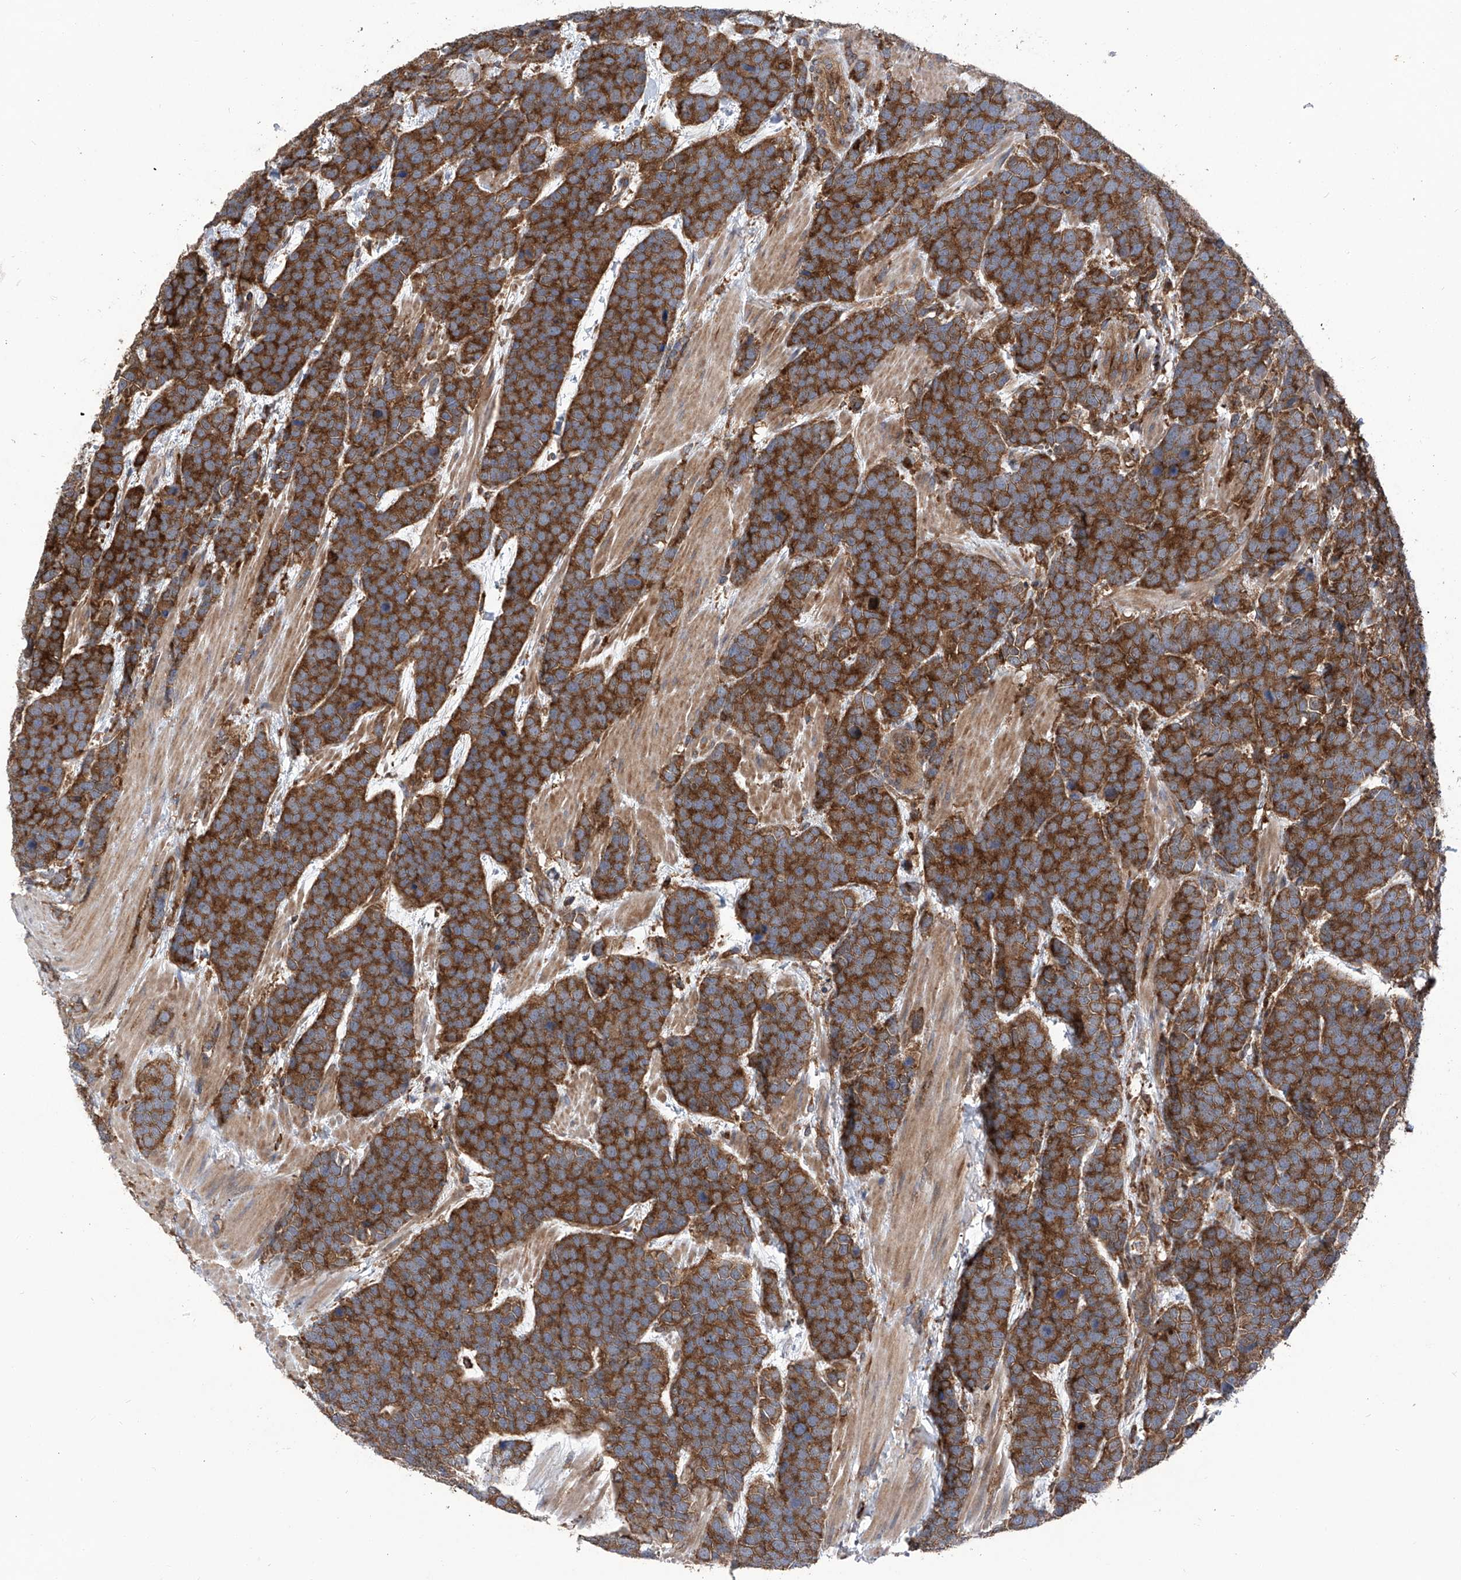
{"staining": {"intensity": "strong", "quantity": ">75%", "location": "cytoplasmic/membranous"}, "tissue": "urothelial cancer", "cell_type": "Tumor cells", "image_type": "cancer", "snomed": [{"axis": "morphology", "description": "Urothelial carcinoma, High grade"}, {"axis": "topography", "description": "Urinary bladder"}], "caption": "Immunohistochemistry (IHC) image of neoplastic tissue: urothelial carcinoma (high-grade) stained using immunohistochemistry (IHC) displays high levels of strong protein expression localized specifically in the cytoplasmic/membranous of tumor cells, appearing as a cytoplasmic/membranous brown color.", "gene": "SMAP1", "patient": {"sex": "female", "age": 82}}